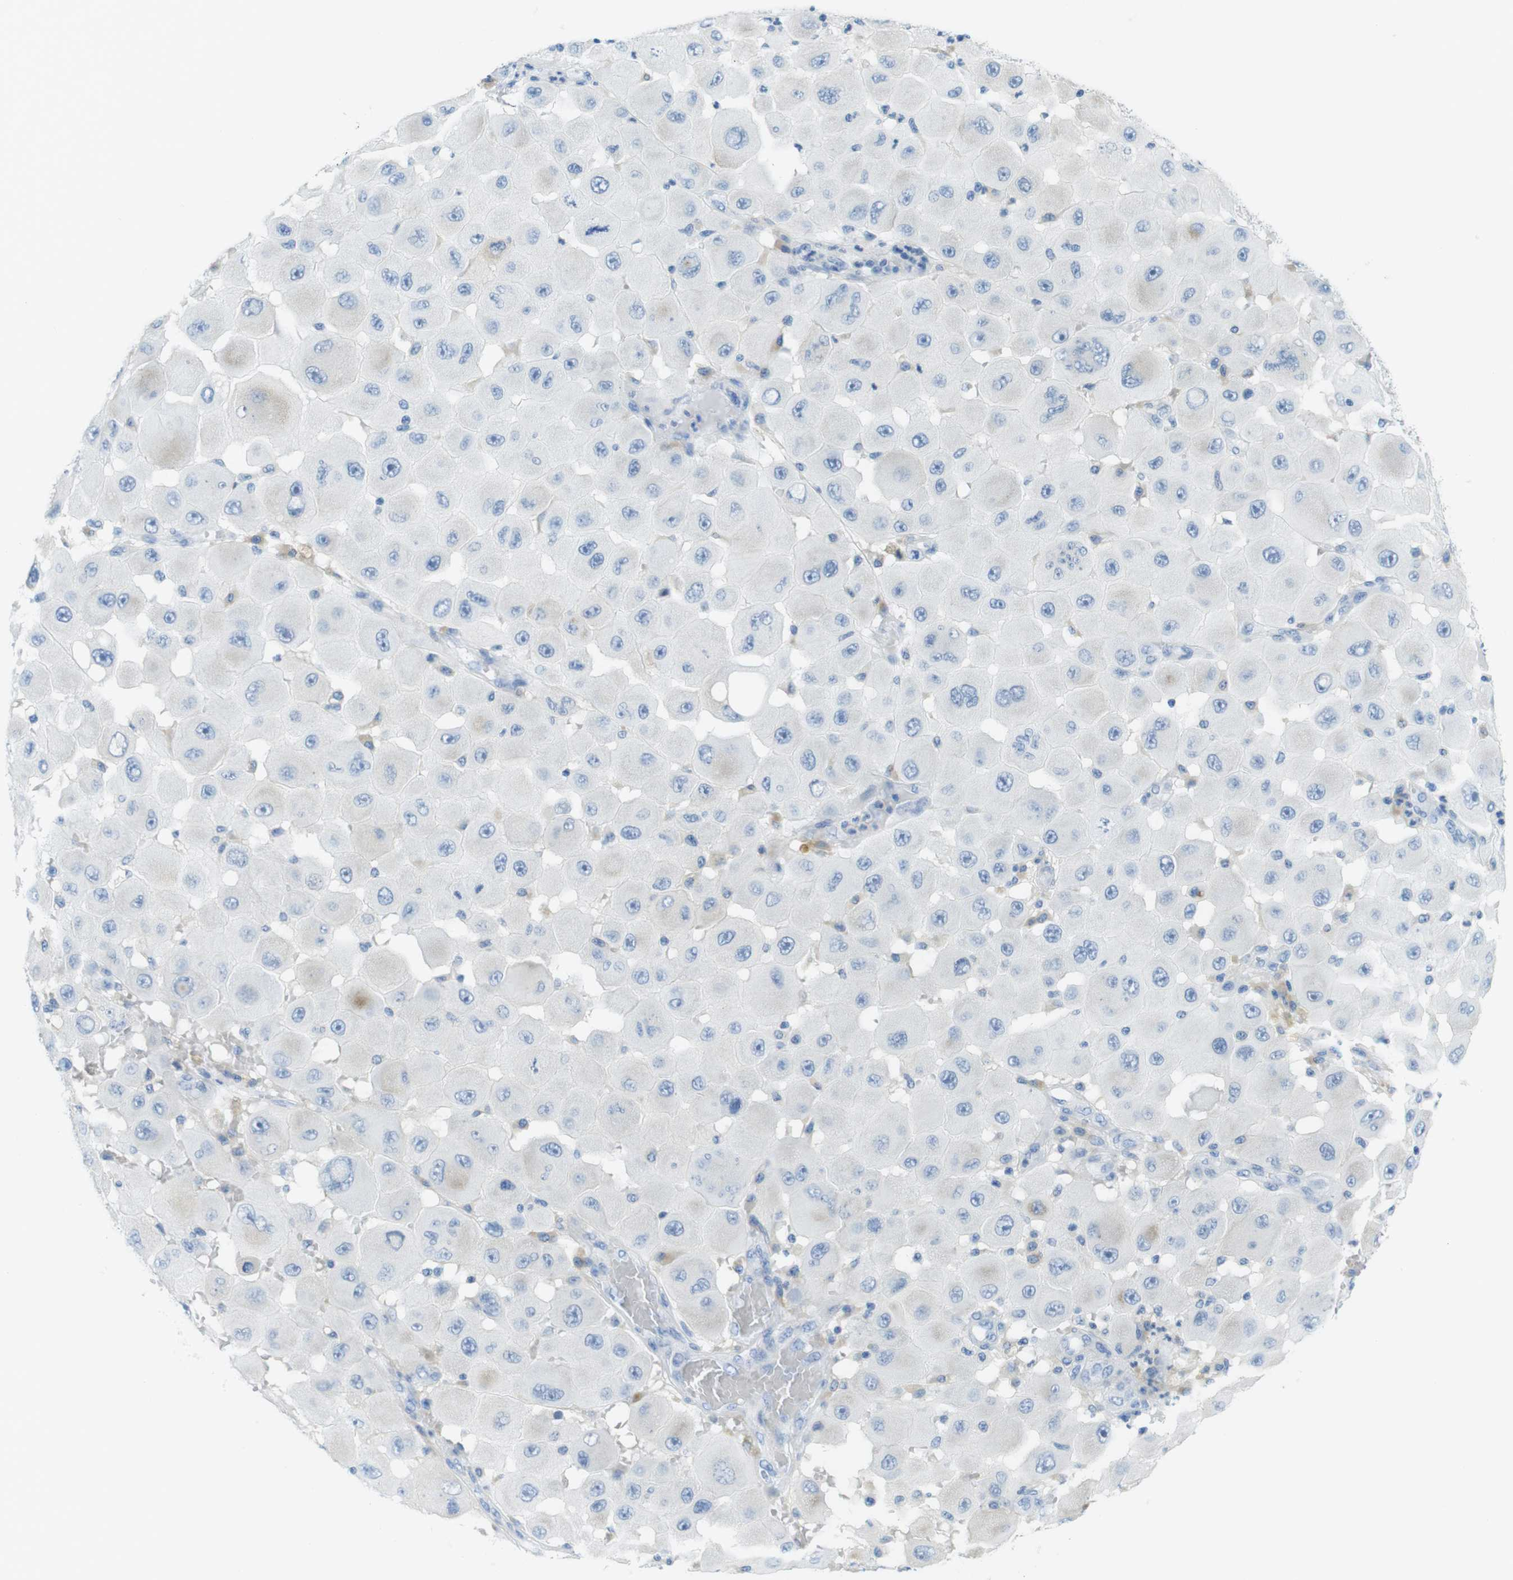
{"staining": {"intensity": "negative", "quantity": "none", "location": "none"}, "tissue": "melanoma", "cell_type": "Tumor cells", "image_type": "cancer", "snomed": [{"axis": "morphology", "description": "Malignant melanoma, NOS"}, {"axis": "topography", "description": "Skin"}], "caption": "This is a micrograph of immunohistochemistry (IHC) staining of malignant melanoma, which shows no staining in tumor cells. (Brightfield microscopy of DAB immunohistochemistry at high magnification).", "gene": "ASIC5", "patient": {"sex": "female", "age": 81}}